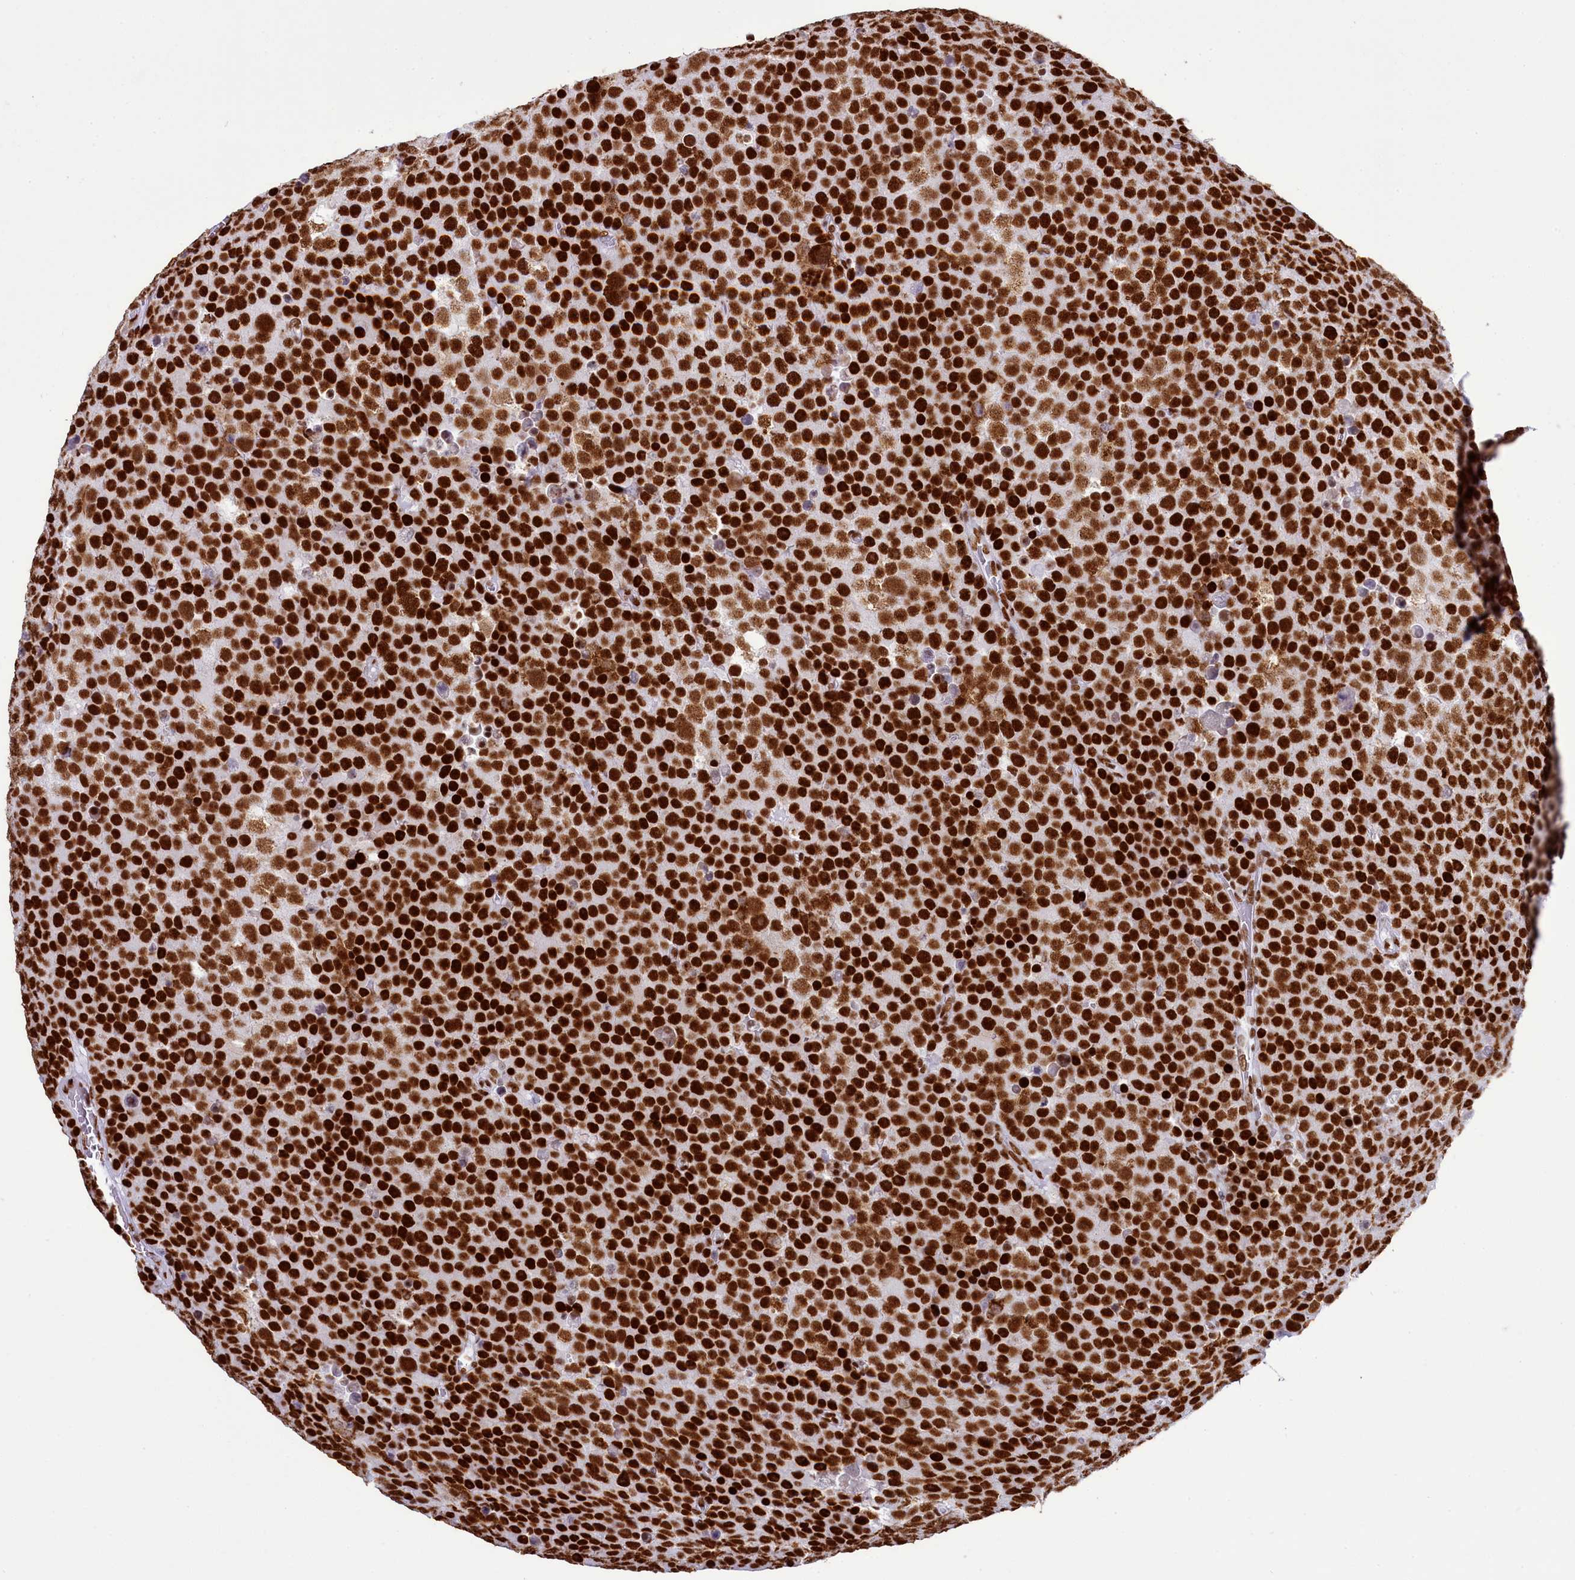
{"staining": {"intensity": "strong", "quantity": ">75%", "location": "nuclear"}, "tissue": "testis cancer", "cell_type": "Tumor cells", "image_type": "cancer", "snomed": [{"axis": "morphology", "description": "Seminoma, NOS"}, {"axis": "topography", "description": "Testis"}], "caption": "Immunohistochemical staining of testis seminoma shows high levels of strong nuclear expression in approximately >75% of tumor cells.", "gene": "RALY", "patient": {"sex": "male", "age": 71}}